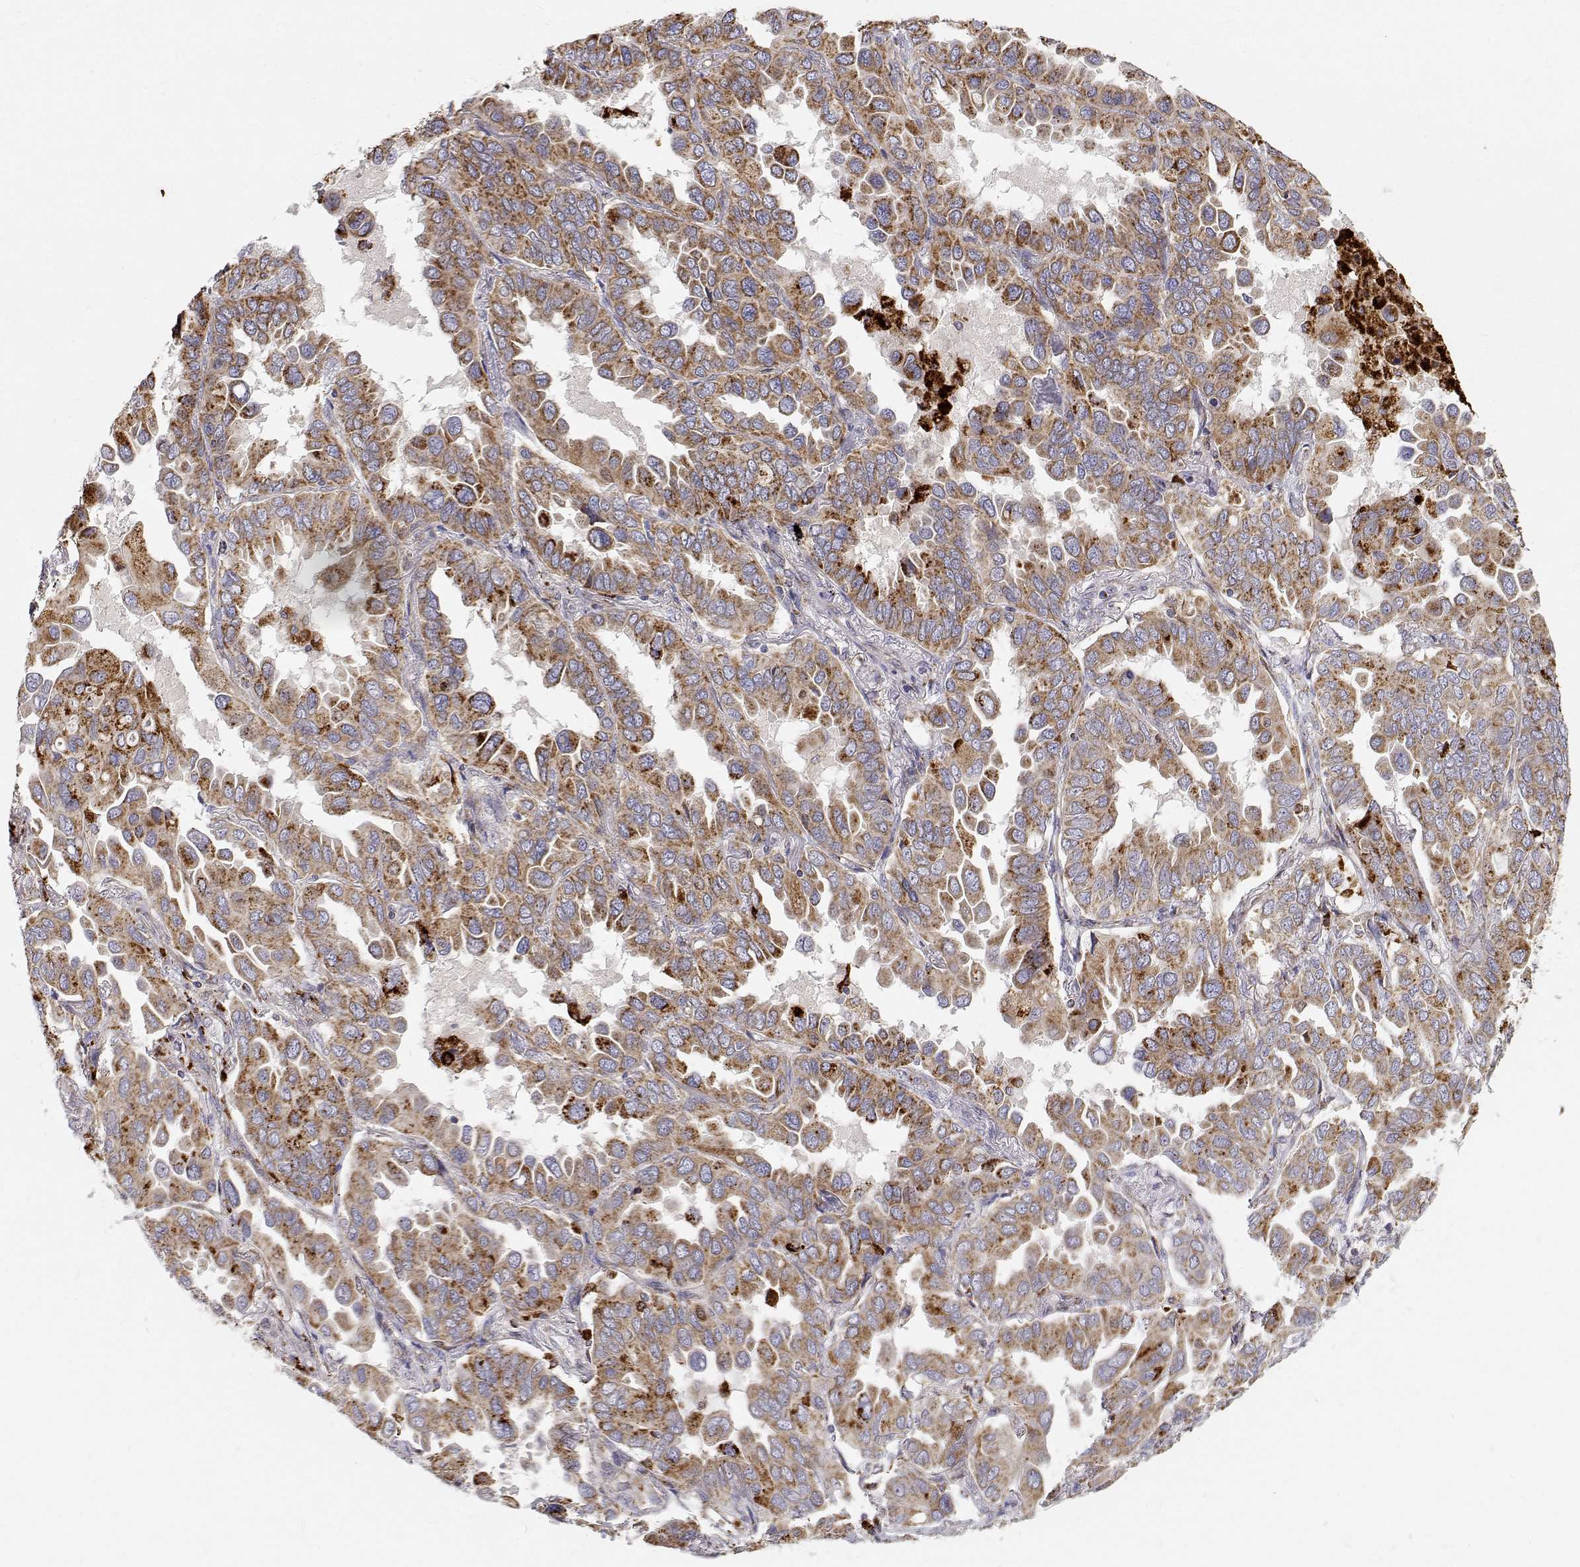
{"staining": {"intensity": "moderate", "quantity": ">75%", "location": "cytoplasmic/membranous"}, "tissue": "lung cancer", "cell_type": "Tumor cells", "image_type": "cancer", "snomed": [{"axis": "morphology", "description": "Adenocarcinoma, NOS"}, {"axis": "topography", "description": "Lung"}], "caption": "This is an image of IHC staining of lung cancer, which shows moderate expression in the cytoplasmic/membranous of tumor cells.", "gene": "SPICE1", "patient": {"sex": "male", "age": 64}}